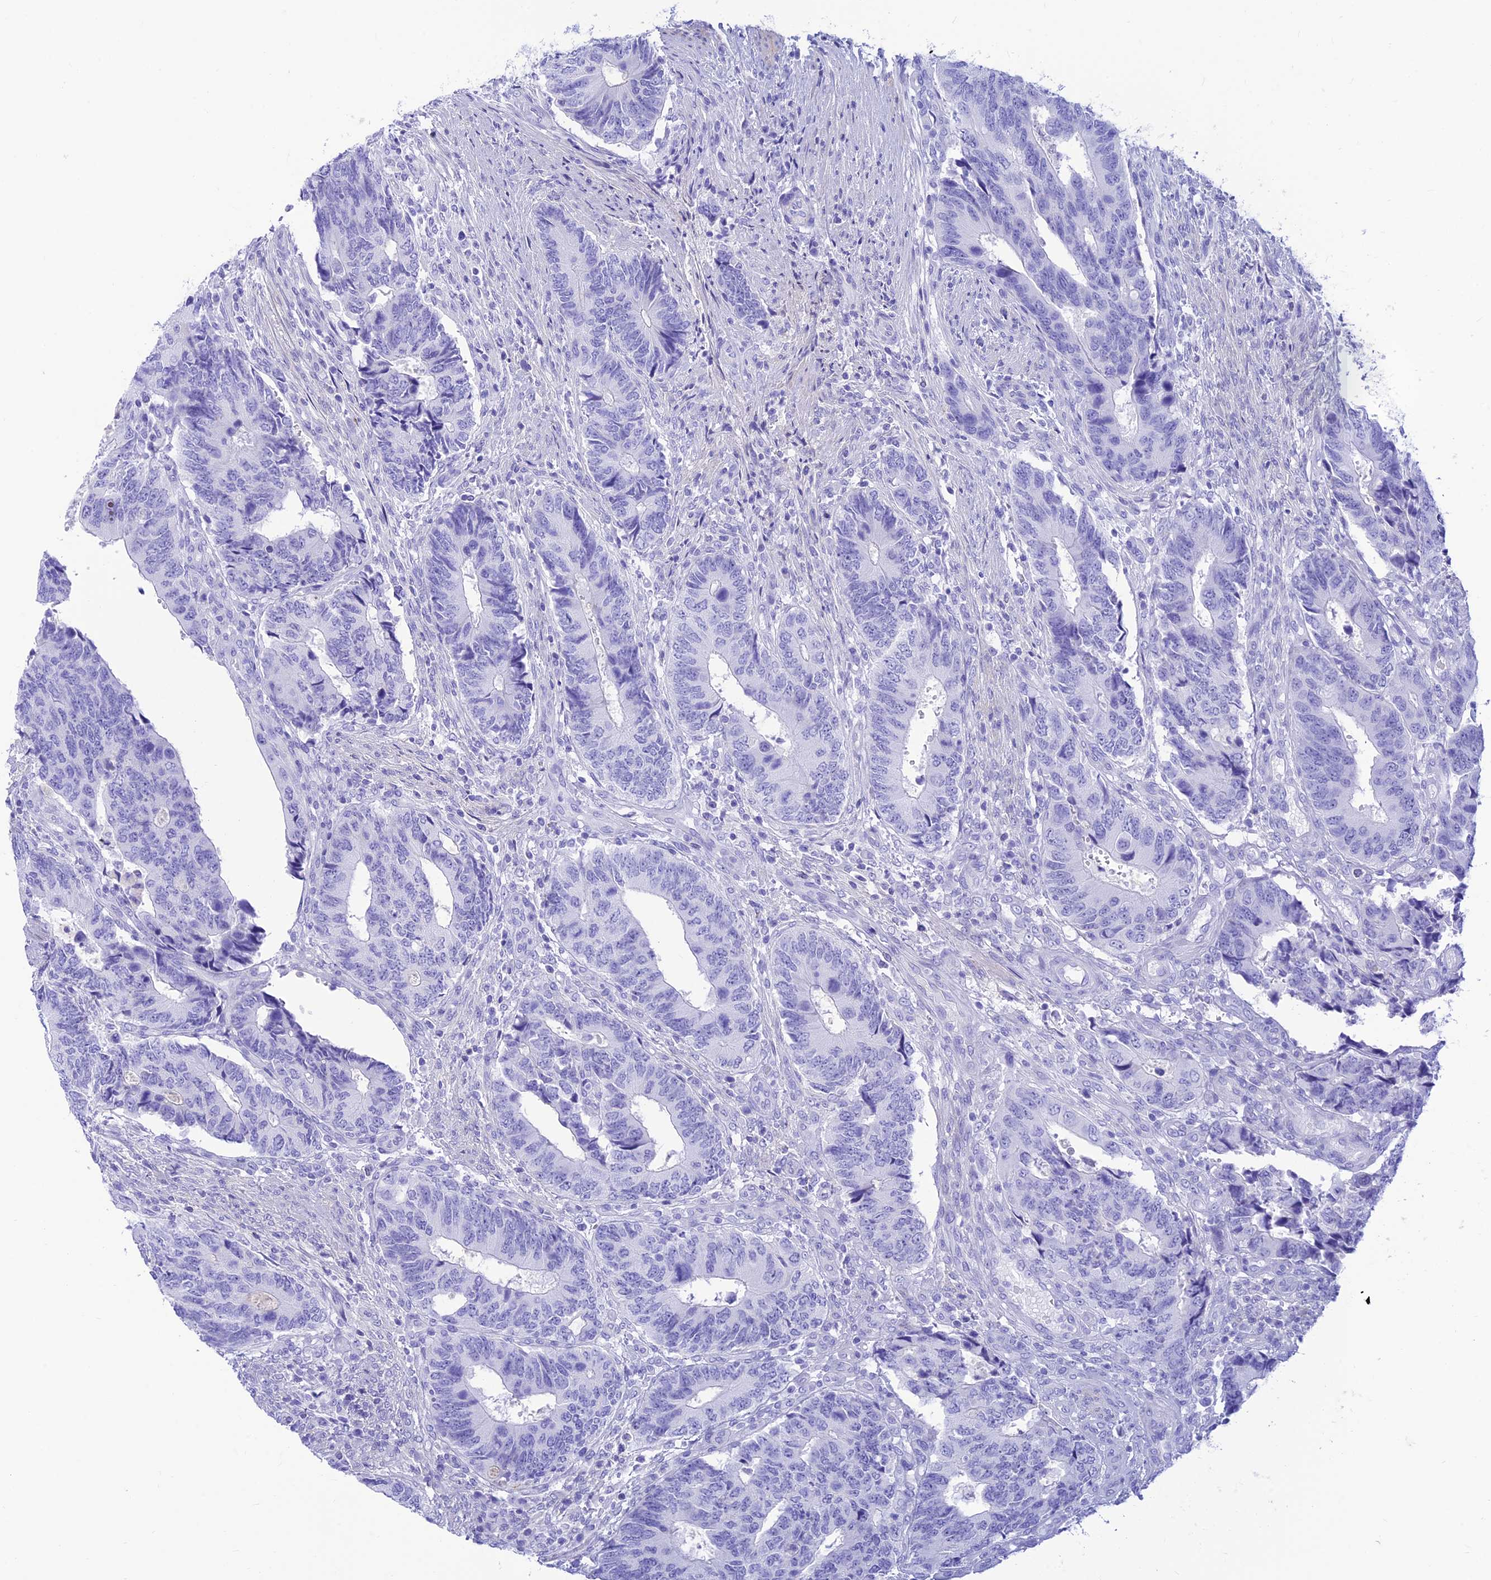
{"staining": {"intensity": "negative", "quantity": "none", "location": "none"}, "tissue": "colorectal cancer", "cell_type": "Tumor cells", "image_type": "cancer", "snomed": [{"axis": "morphology", "description": "Adenocarcinoma, NOS"}, {"axis": "topography", "description": "Colon"}], "caption": "The micrograph shows no significant expression in tumor cells of colorectal cancer. (Brightfield microscopy of DAB immunohistochemistry (IHC) at high magnification).", "gene": "PRNP", "patient": {"sex": "male", "age": 87}}